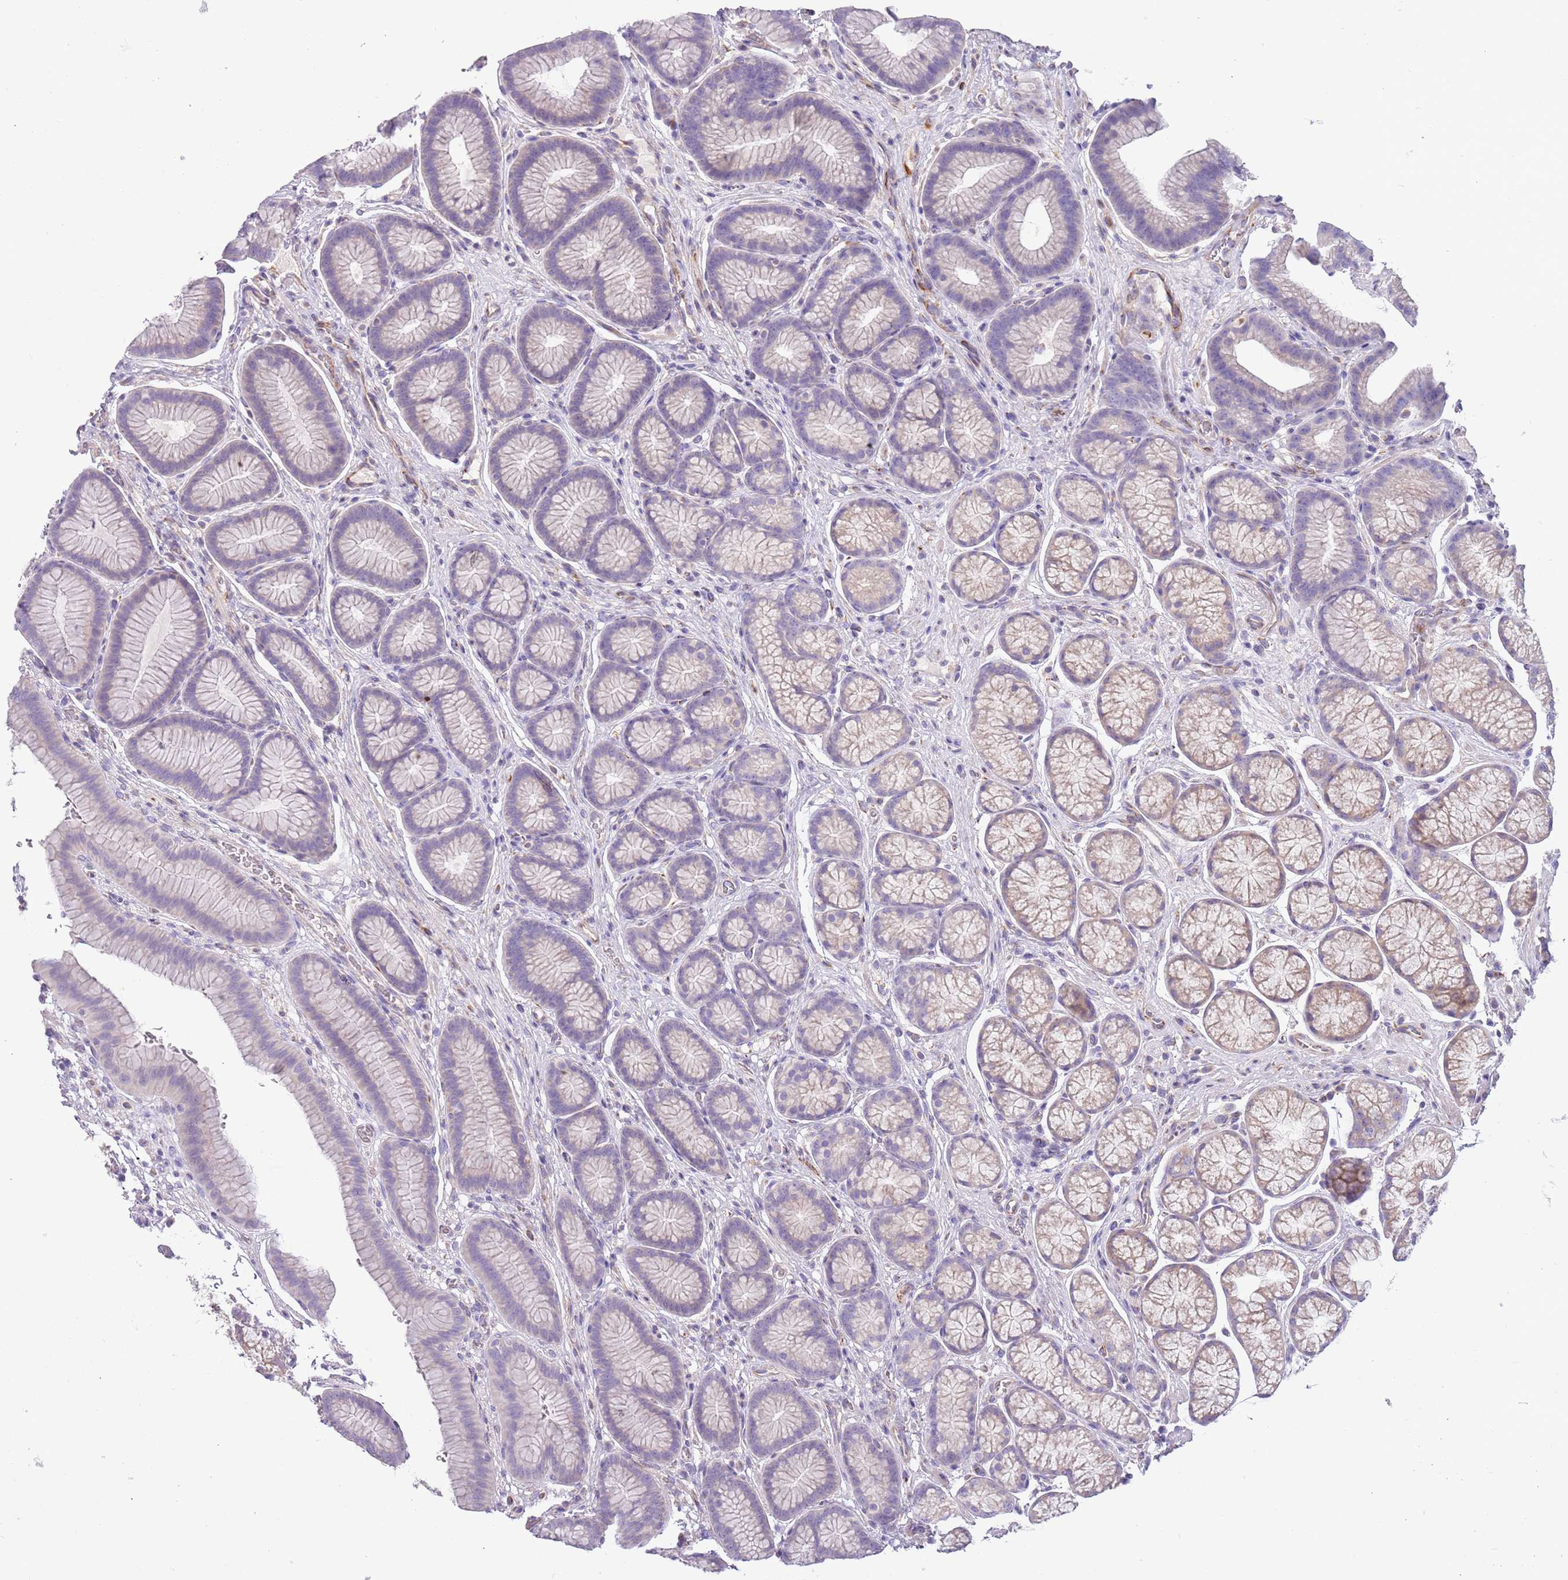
{"staining": {"intensity": "moderate", "quantity": "25%-75%", "location": "cytoplasmic/membranous"}, "tissue": "stomach", "cell_type": "Glandular cells", "image_type": "normal", "snomed": [{"axis": "morphology", "description": "Normal tissue, NOS"}, {"axis": "topography", "description": "Stomach"}], "caption": "DAB (3,3'-diaminobenzidine) immunohistochemical staining of benign human stomach displays moderate cytoplasmic/membranous protein expression in about 25%-75% of glandular cells.", "gene": "RNF222", "patient": {"sex": "male", "age": 42}}